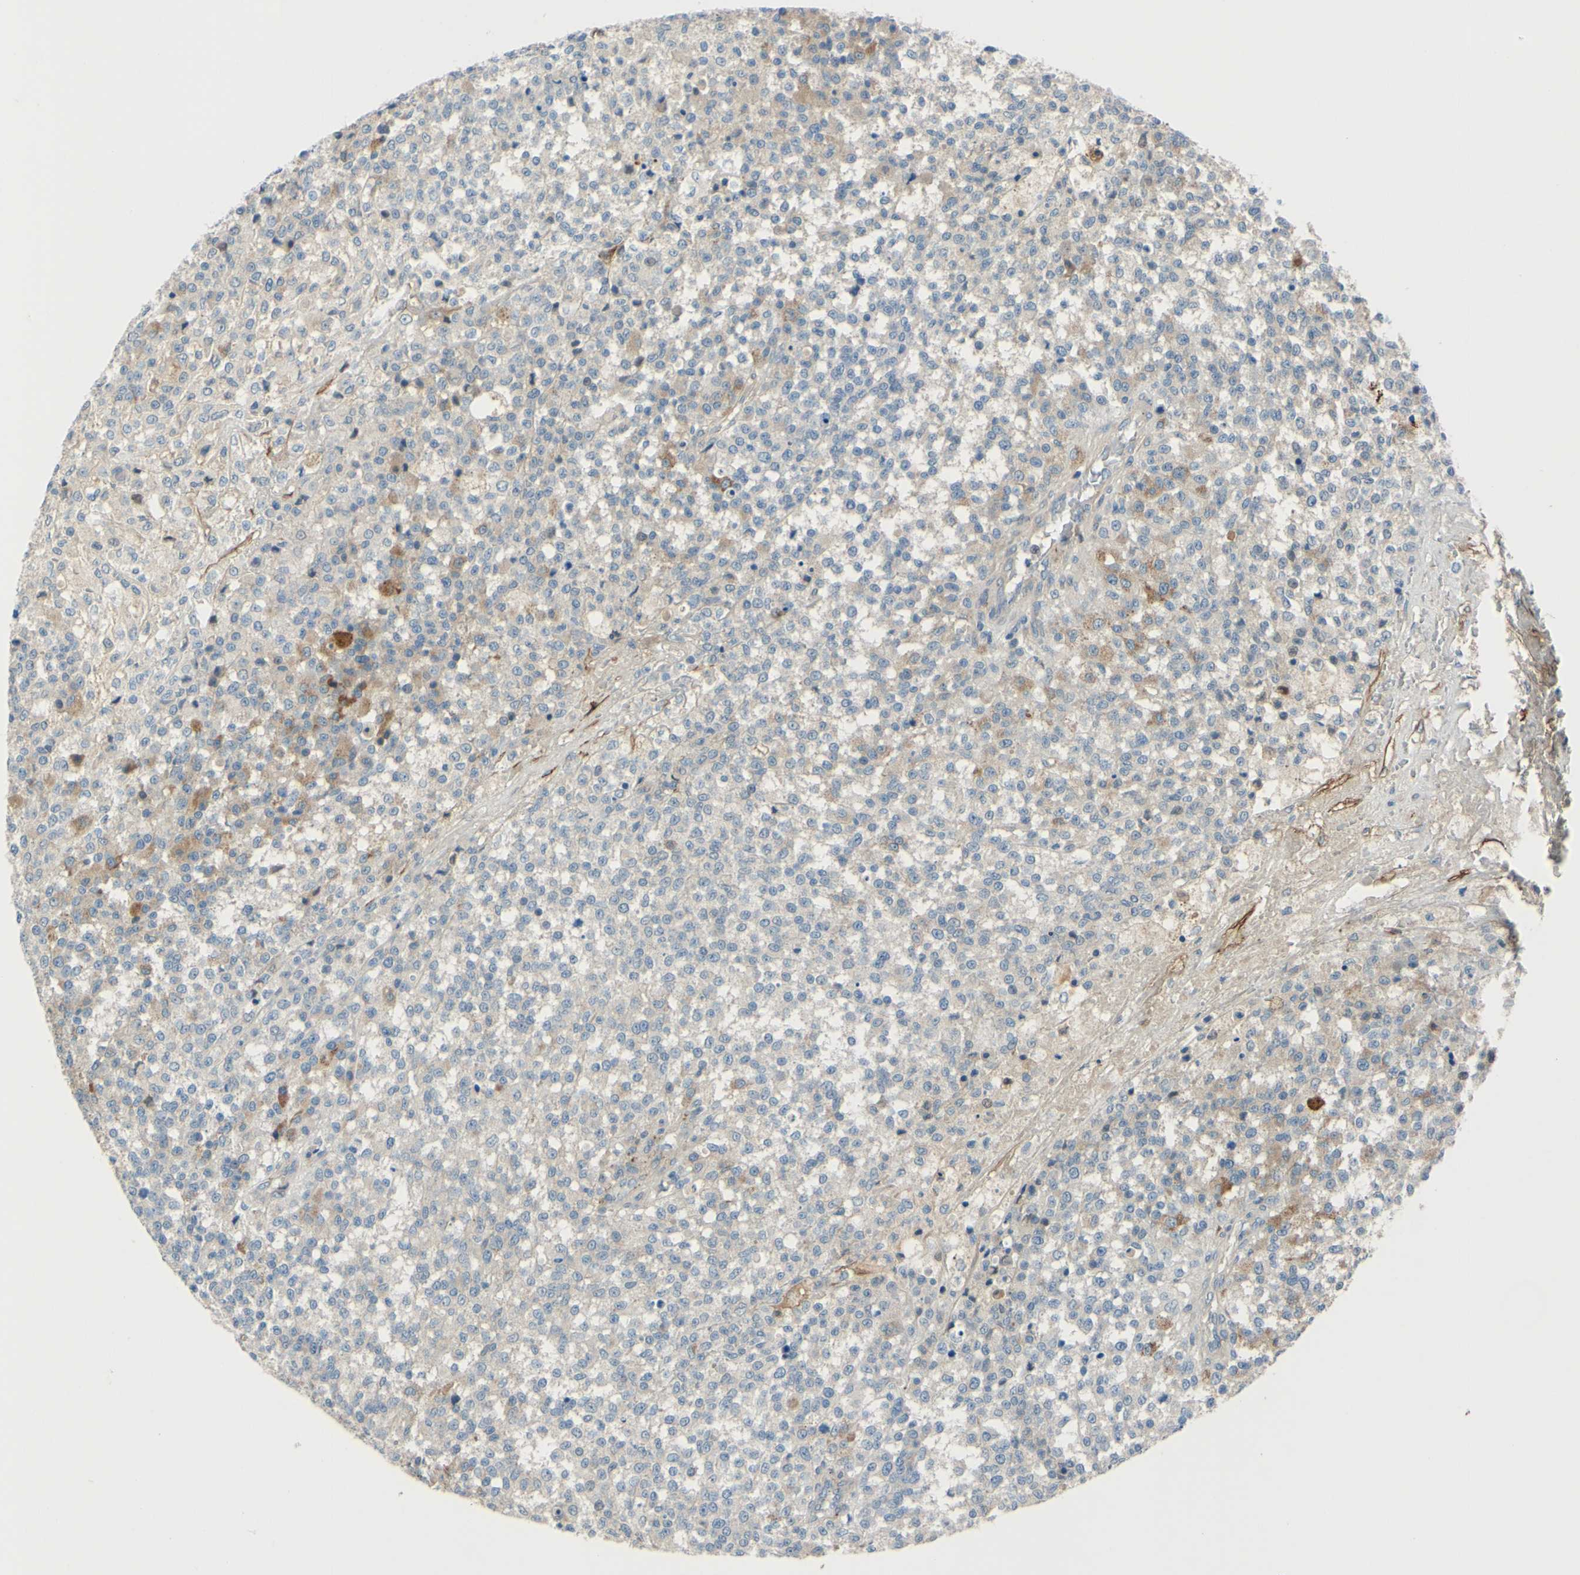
{"staining": {"intensity": "weak", "quantity": "25%-75%", "location": "cytoplasmic/membranous"}, "tissue": "testis cancer", "cell_type": "Tumor cells", "image_type": "cancer", "snomed": [{"axis": "morphology", "description": "Seminoma, NOS"}, {"axis": "topography", "description": "Testis"}], "caption": "Testis cancer stained with a brown dye demonstrates weak cytoplasmic/membranous positive positivity in approximately 25%-75% of tumor cells.", "gene": "ARHGAP1", "patient": {"sex": "male", "age": 59}}